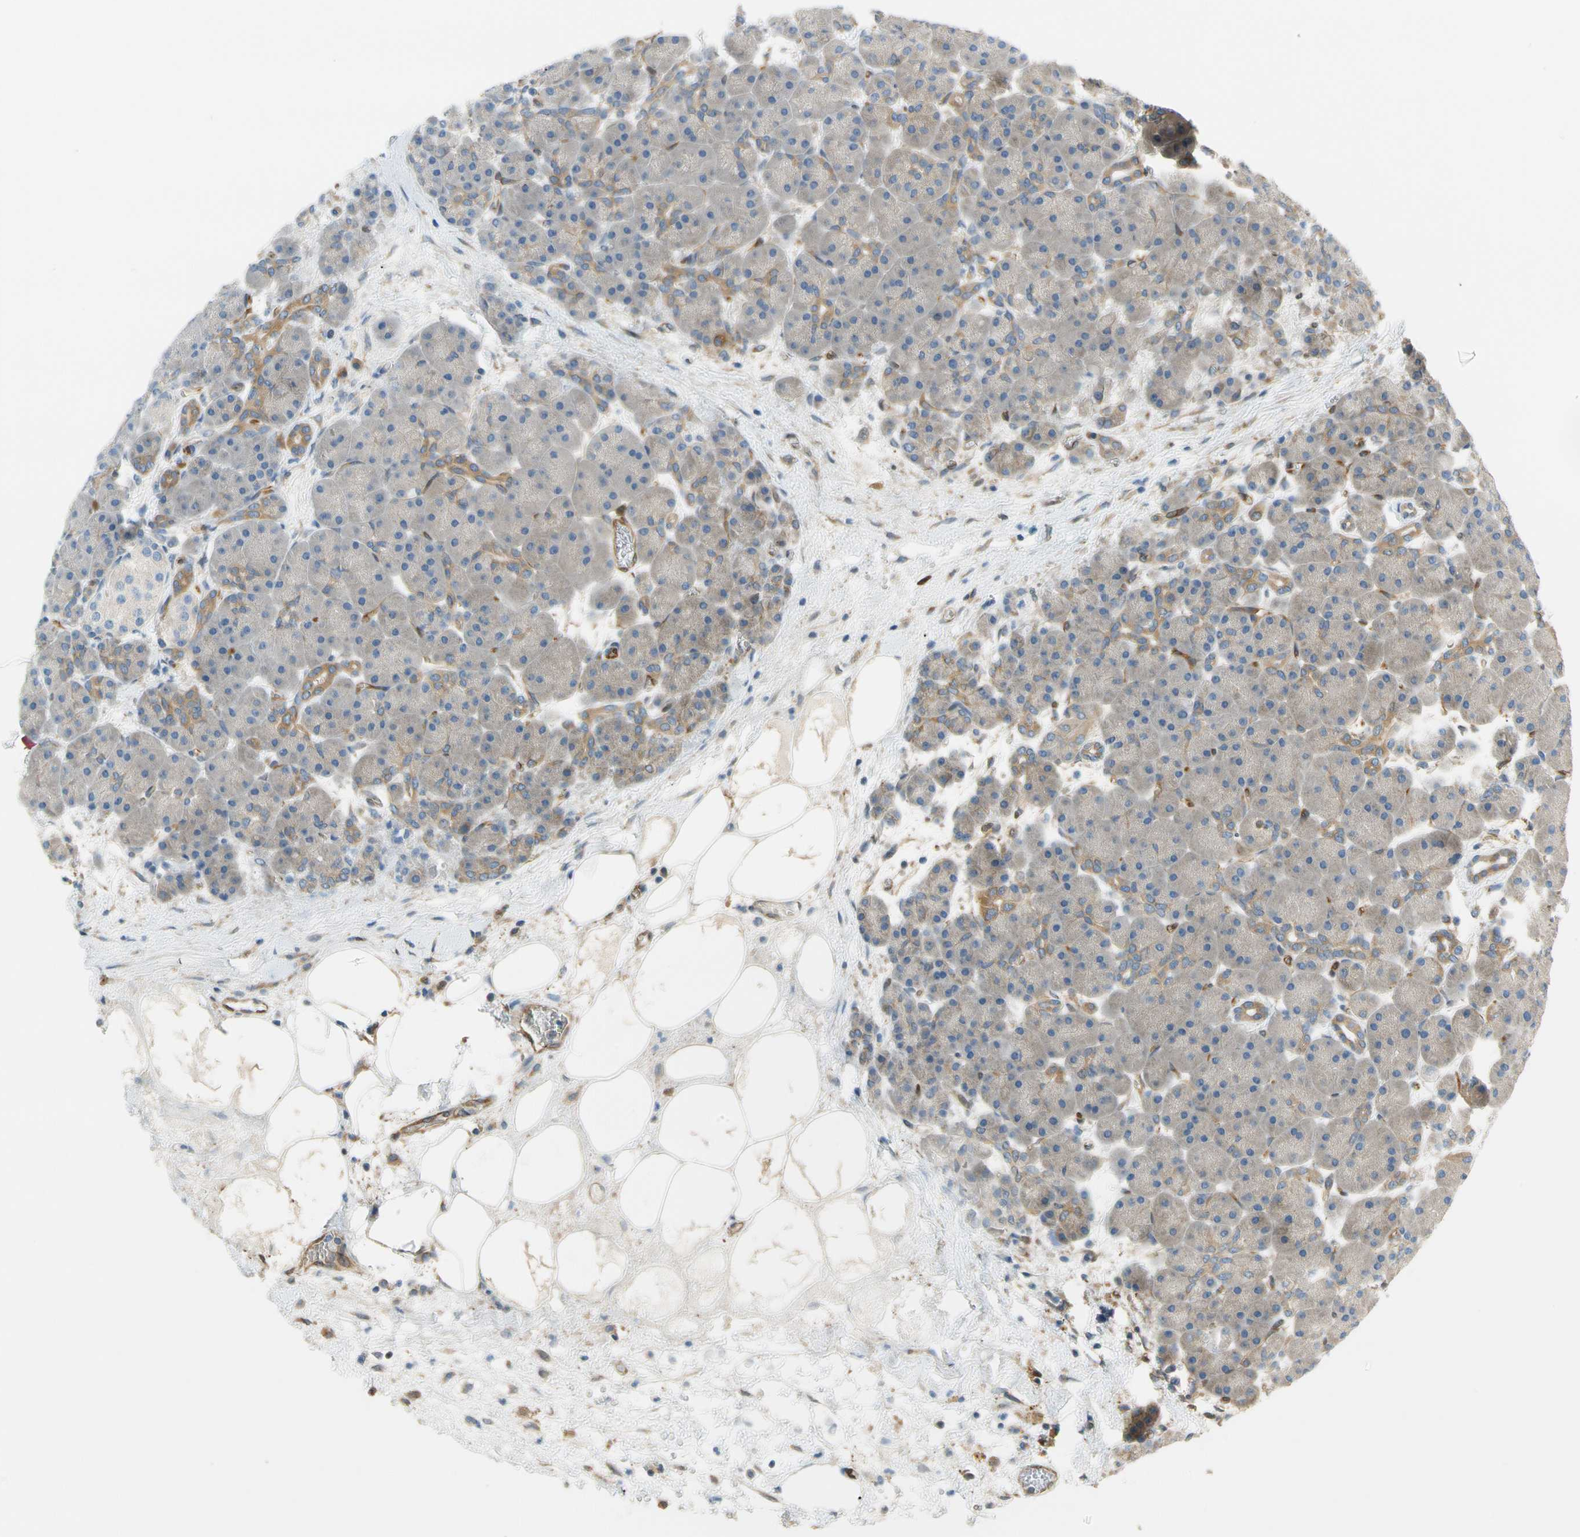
{"staining": {"intensity": "weak", "quantity": ">75%", "location": "cytoplasmic/membranous"}, "tissue": "pancreas", "cell_type": "Exocrine glandular cells", "image_type": "normal", "snomed": [{"axis": "morphology", "description": "Normal tissue, NOS"}, {"axis": "topography", "description": "Pancreas"}], "caption": "Weak cytoplasmic/membranous staining for a protein is identified in about >75% of exocrine glandular cells of unremarkable pancreas using IHC.", "gene": "PARP14", "patient": {"sex": "male", "age": 66}}